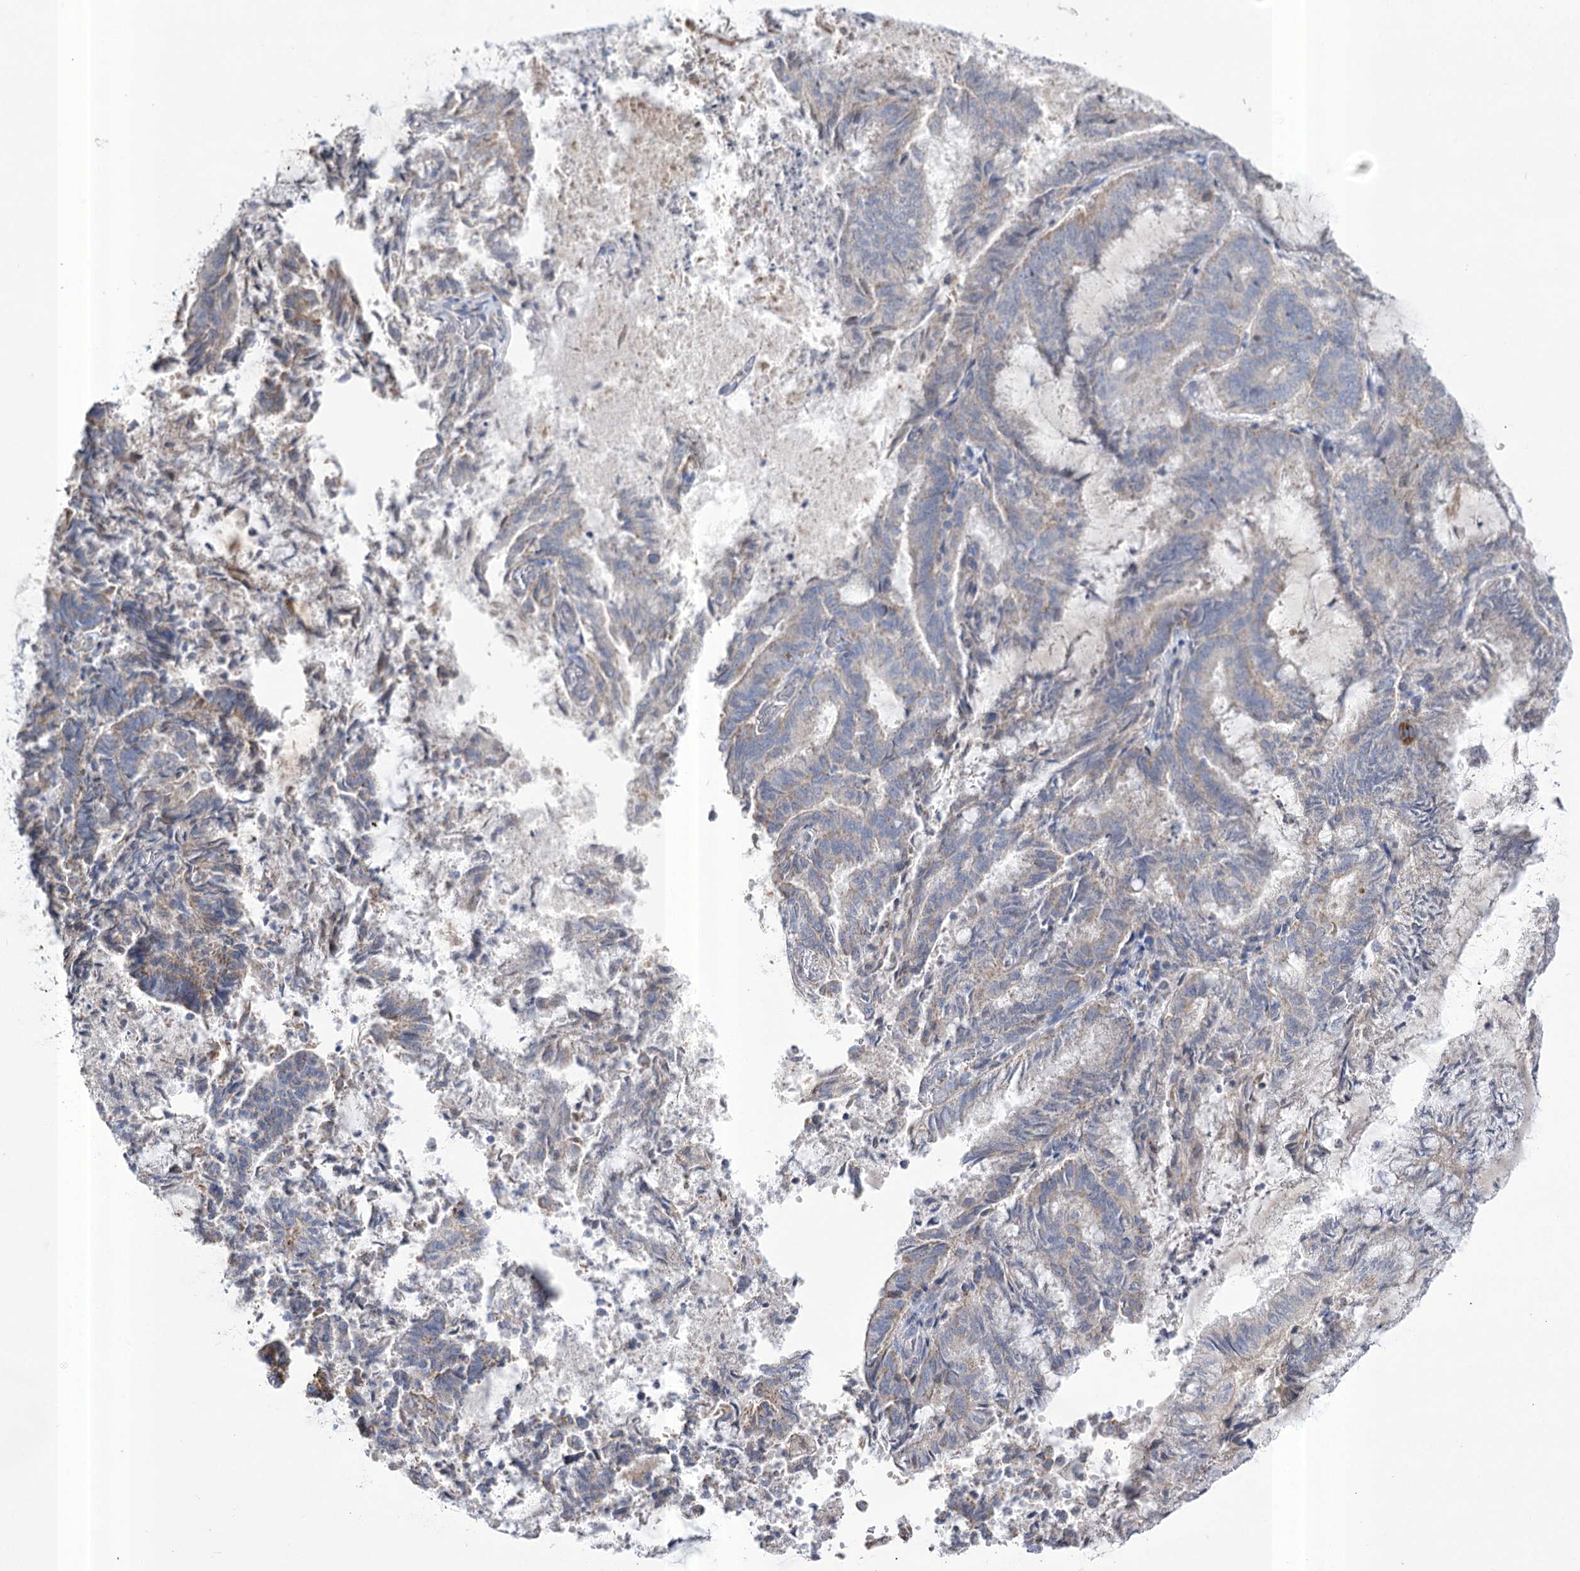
{"staining": {"intensity": "moderate", "quantity": "<25%", "location": "cytoplasmic/membranous"}, "tissue": "endometrial cancer", "cell_type": "Tumor cells", "image_type": "cancer", "snomed": [{"axis": "morphology", "description": "Adenocarcinoma, NOS"}, {"axis": "topography", "description": "Endometrium"}], "caption": "About <25% of tumor cells in endometrial cancer (adenocarcinoma) reveal moderate cytoplasmic/membranous protein staining as visualized by brown immunohistochemical staining.", "gene": "PDHB", "patient": {"sex": "female", "age": 80}}